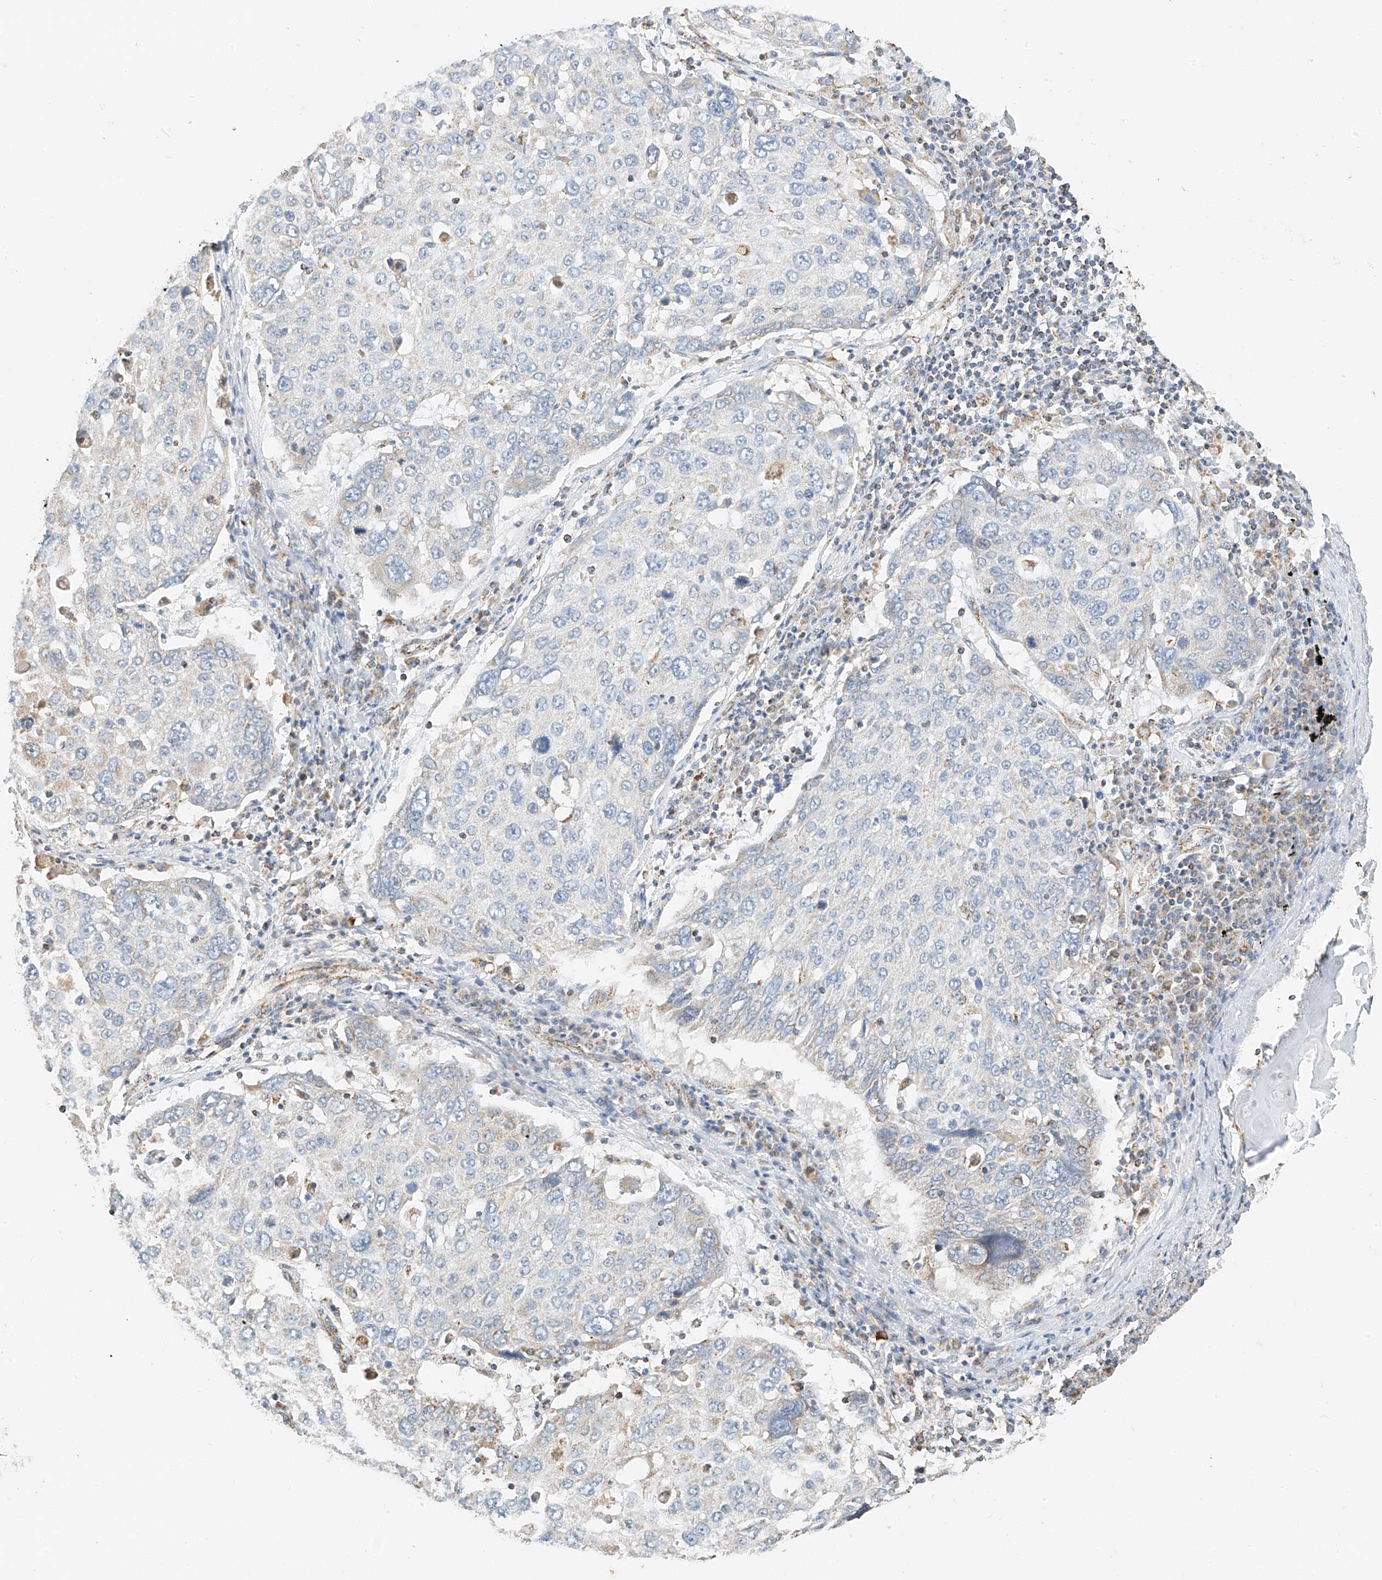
{"staining": {"intensity": "negative", "quantity": "none", "location": "none"}, "tissue": "lung cancer", "cell_type": "Tumor cells", "image_type": "cancer", "snomed": [{"axis": "morphology", "description": "Squamous cell carcinoma, NOS"}, {"axis": "topography", "description": "Lung"}], "caption": "Squamous cell carcinoma (lung) was stained to show a protein in brown. There is no significant positivity in tumor cells.", "gene": "YIPF7", "patient": {"sex": "male", "age": 65}}